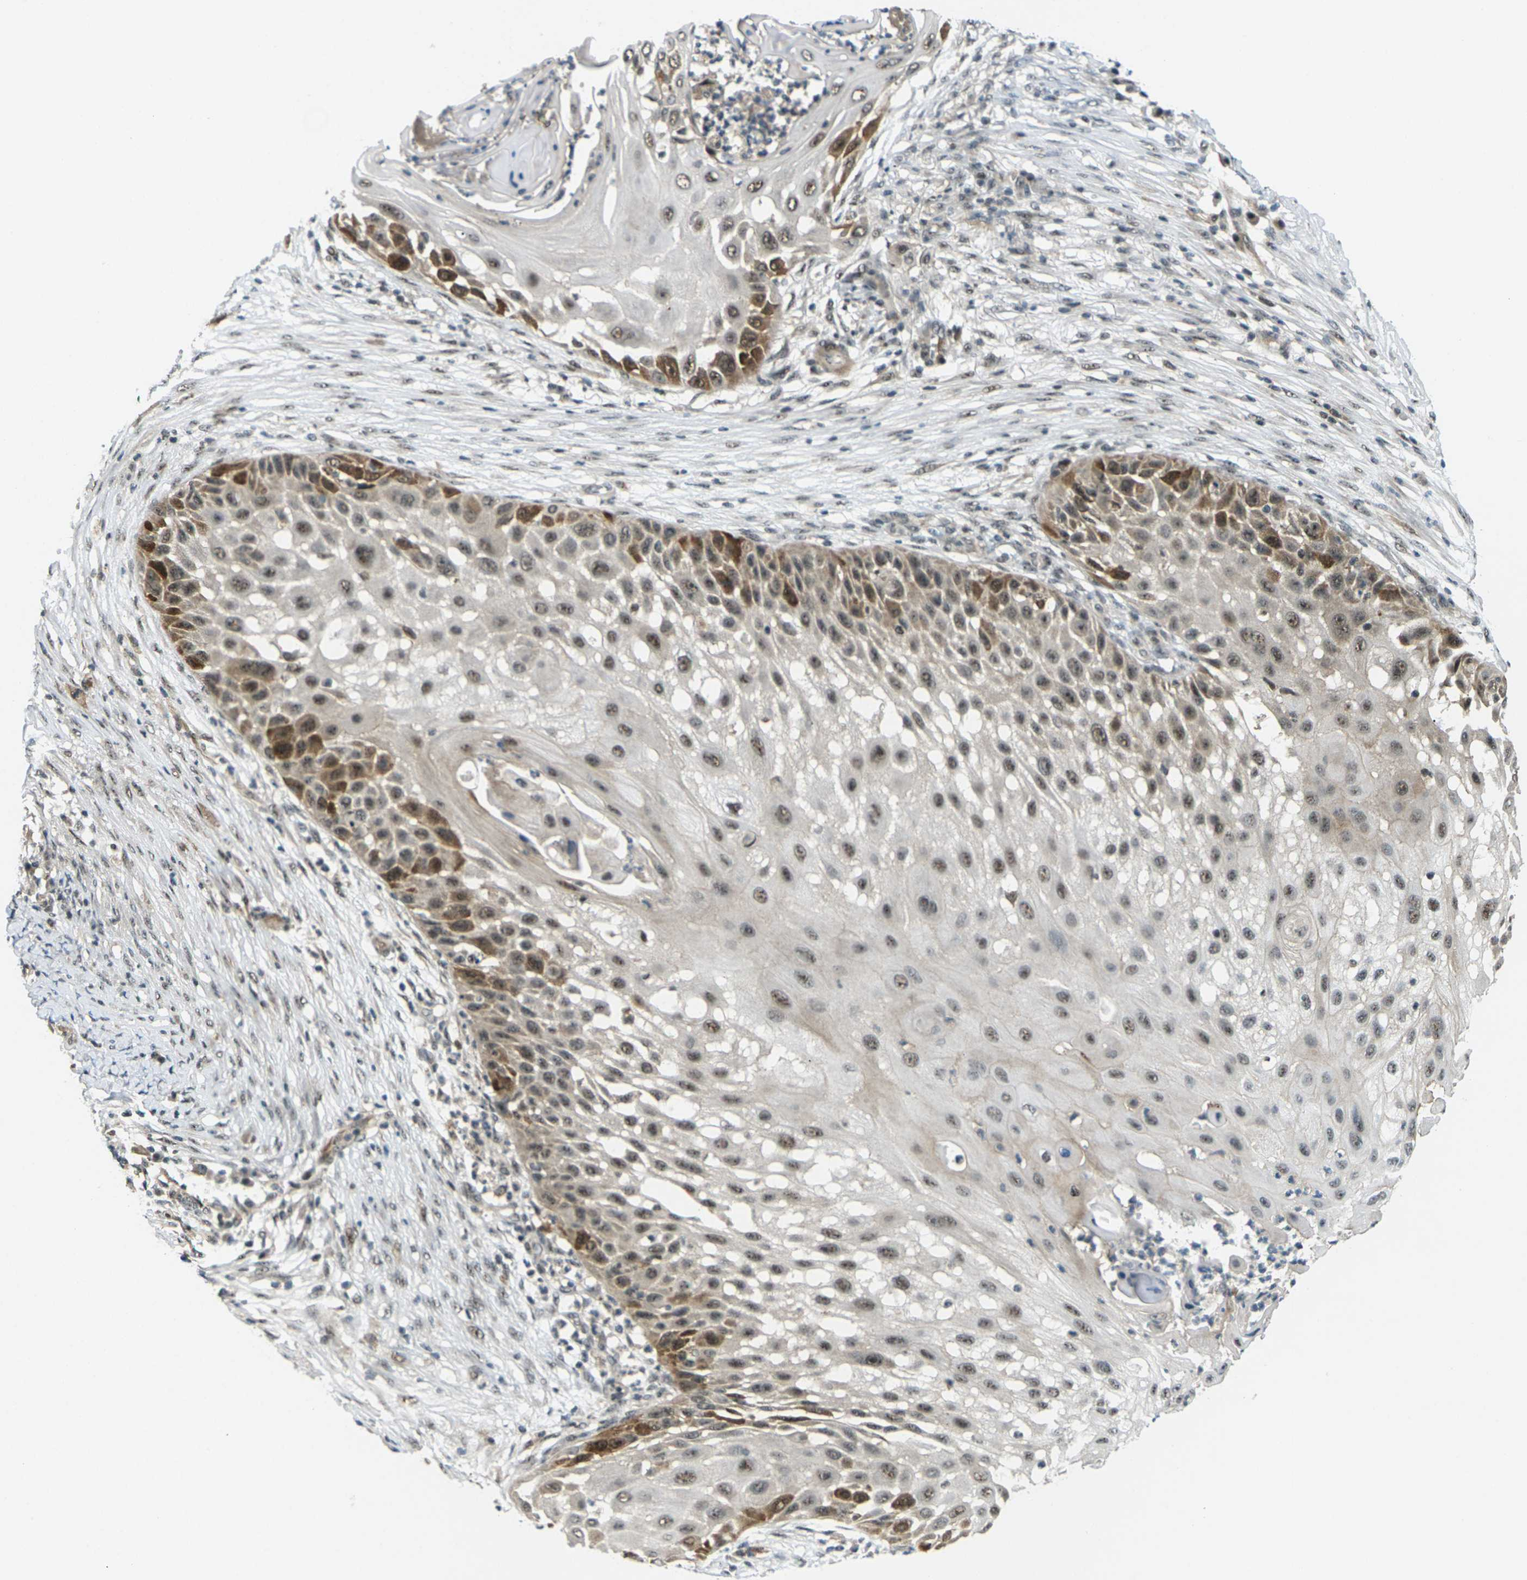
{"staining": {"intensity": "moderate", "quantity": ">75%", "location": "cytoplasmic/membranous,nuclear"}, "tissue": "skin cancer", "cell_type": "Tumor cells", "image_type": "cancer", "snomed": [{"axis": "morphology", "description": "Squamous cell carcinoma, NOS"}, {"axis": "topography", "description": "Skin"}], "caption": "The photomicrograph displays immunohistochemical staining of skin cancer. There is moderate cytoplasmic/membranous and nuclear expression is identified in approximately >75% of tumor cells.", "gene": "UBE2S", "patient": {"sex": "female", "age": 44}}